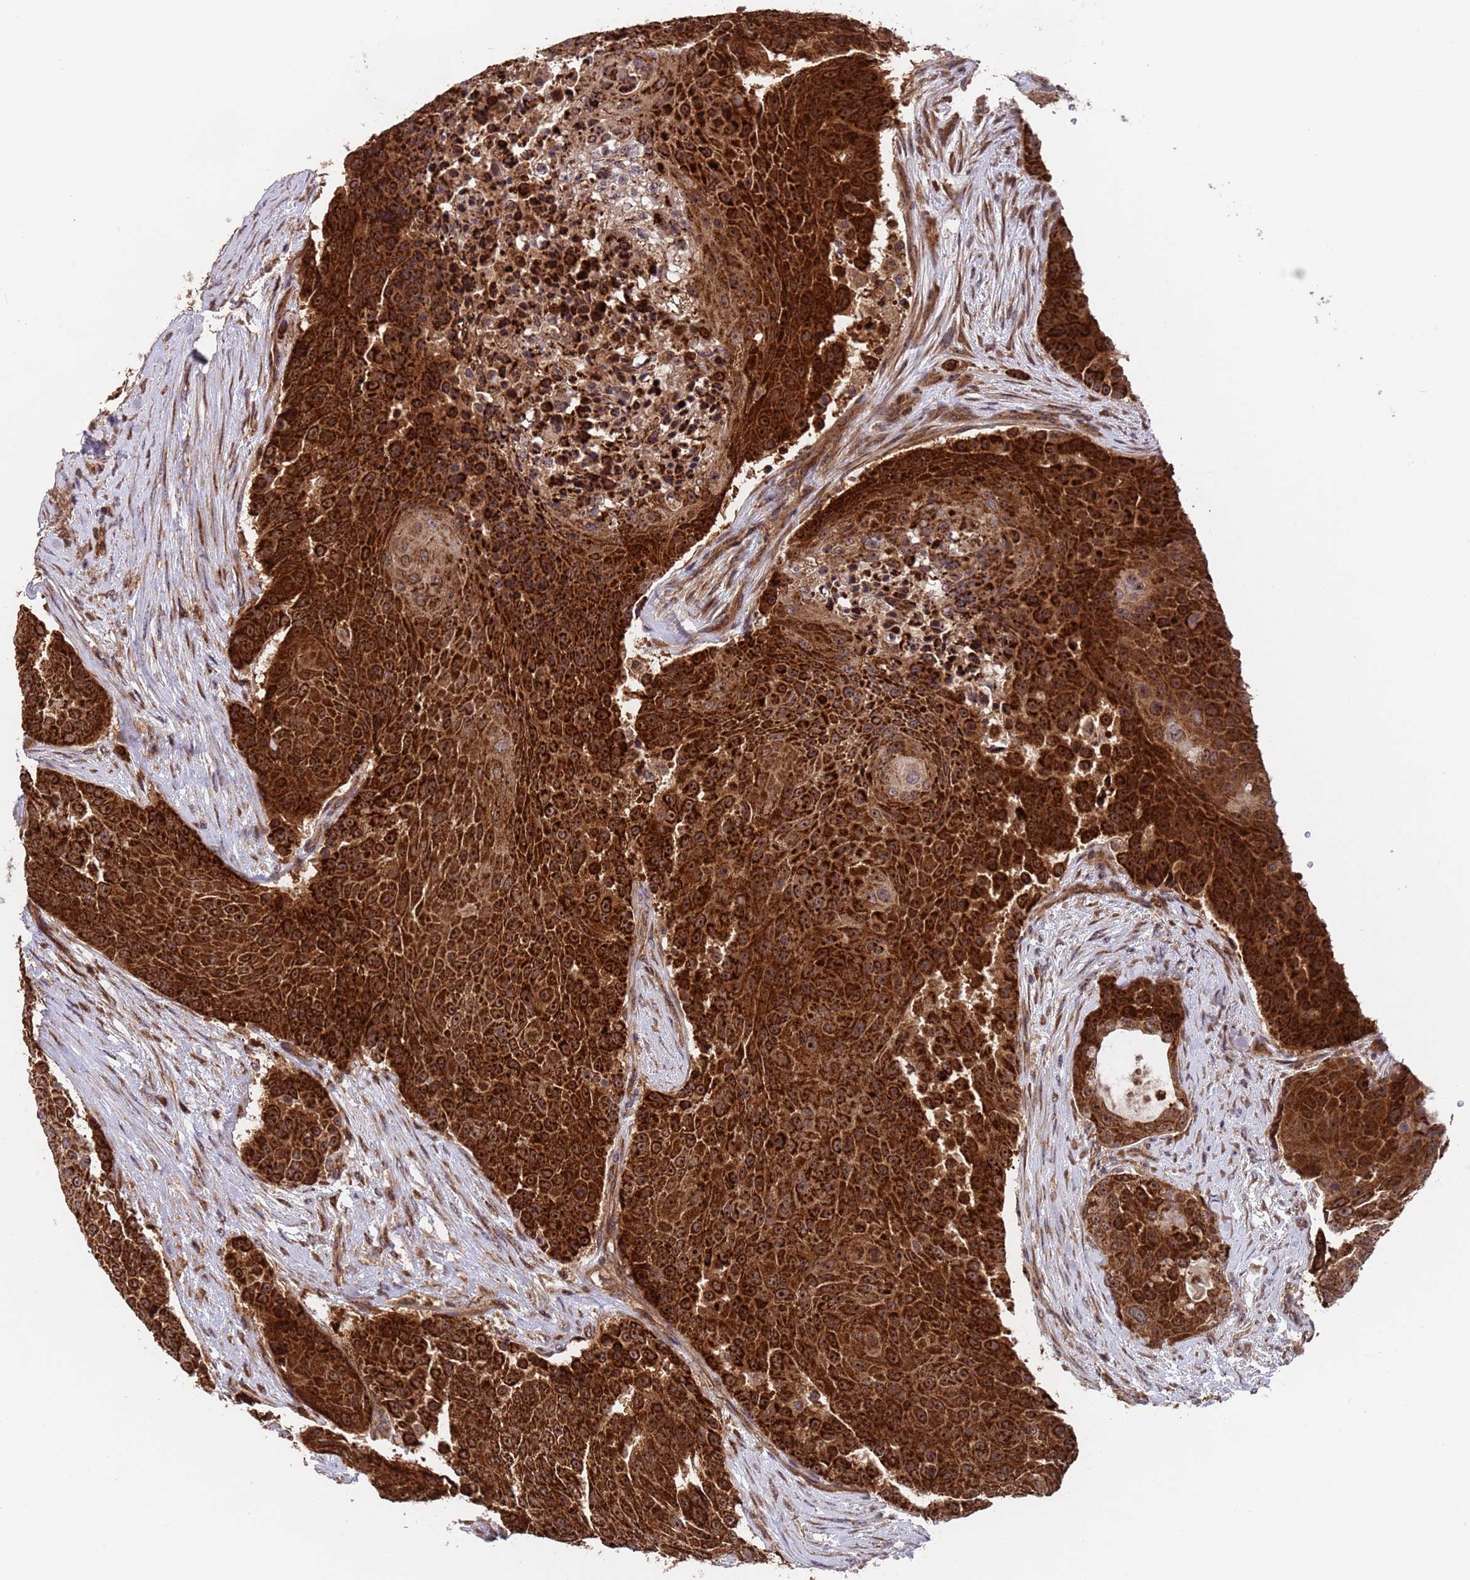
{"staining": {"intensity": "strong", "quantity": ">75%", "location": "cytoplasmic/membranous,nuclear"}, "tissue": "urothelial cancer", "cell_type": "Tumor cells", "image_type": "cancer", "snomed": [{"axis": "morphology", "description": "Urothelial carcinoma, High grade"}, {"axis": "topography", "description": "Urinary bladder"}], "caption": "Immunohistochemical staining of urothelial carcinoma (high-grade) reveals high levels of strong cytoplasmic/membranous and nuclear protein positivity in about >75% of tumor cells. Nuclei are stained in blue.", "gene": "TSR3", "patient": {"sex": "female", "age": 63}}